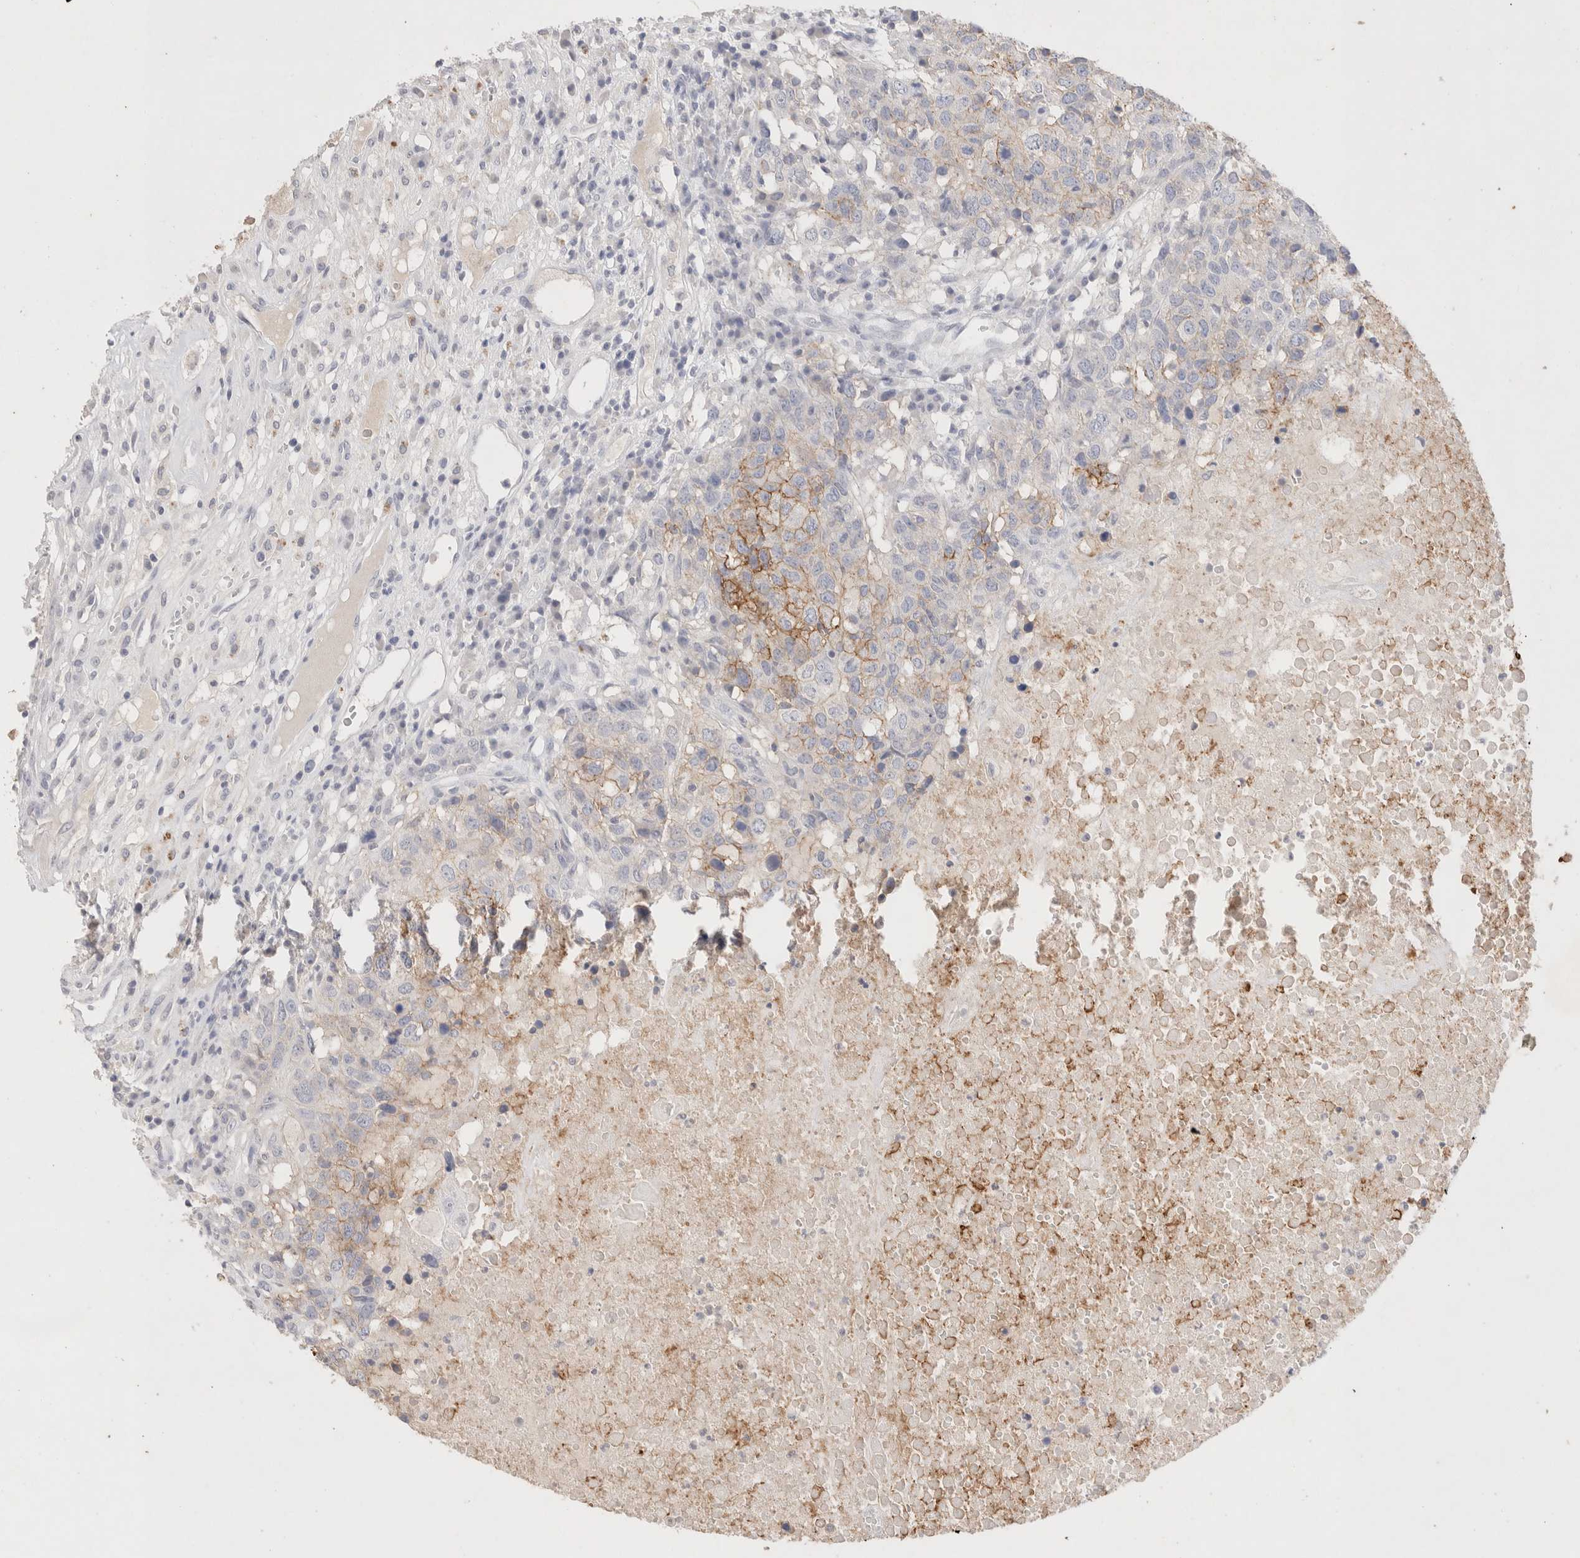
{"staining": {"intensity": "moderate", "quantity": "<25%", "location": "cytoplasmic/membranous"}, "tissue": "head and neck cancer", "cell_type": "Tumor cells", "image_type": "cancer", "snomed": [{"axis": "morphology", "description": "Squamous cell carcinoma, NOS"}, {"axis": "topography", "description": "Head-Neck"}], "caption": "Immunohistochemistry (IHC) micrograph of human head and neck cancer (squamous cell carcinoma) stained for a protein (brown), which reveals low levels of moderate cytoplasmic/membranous staining in about <25% of tumor cells.", "gene": "EPCAM", "patient": {"sex": "male", "age": 66}}